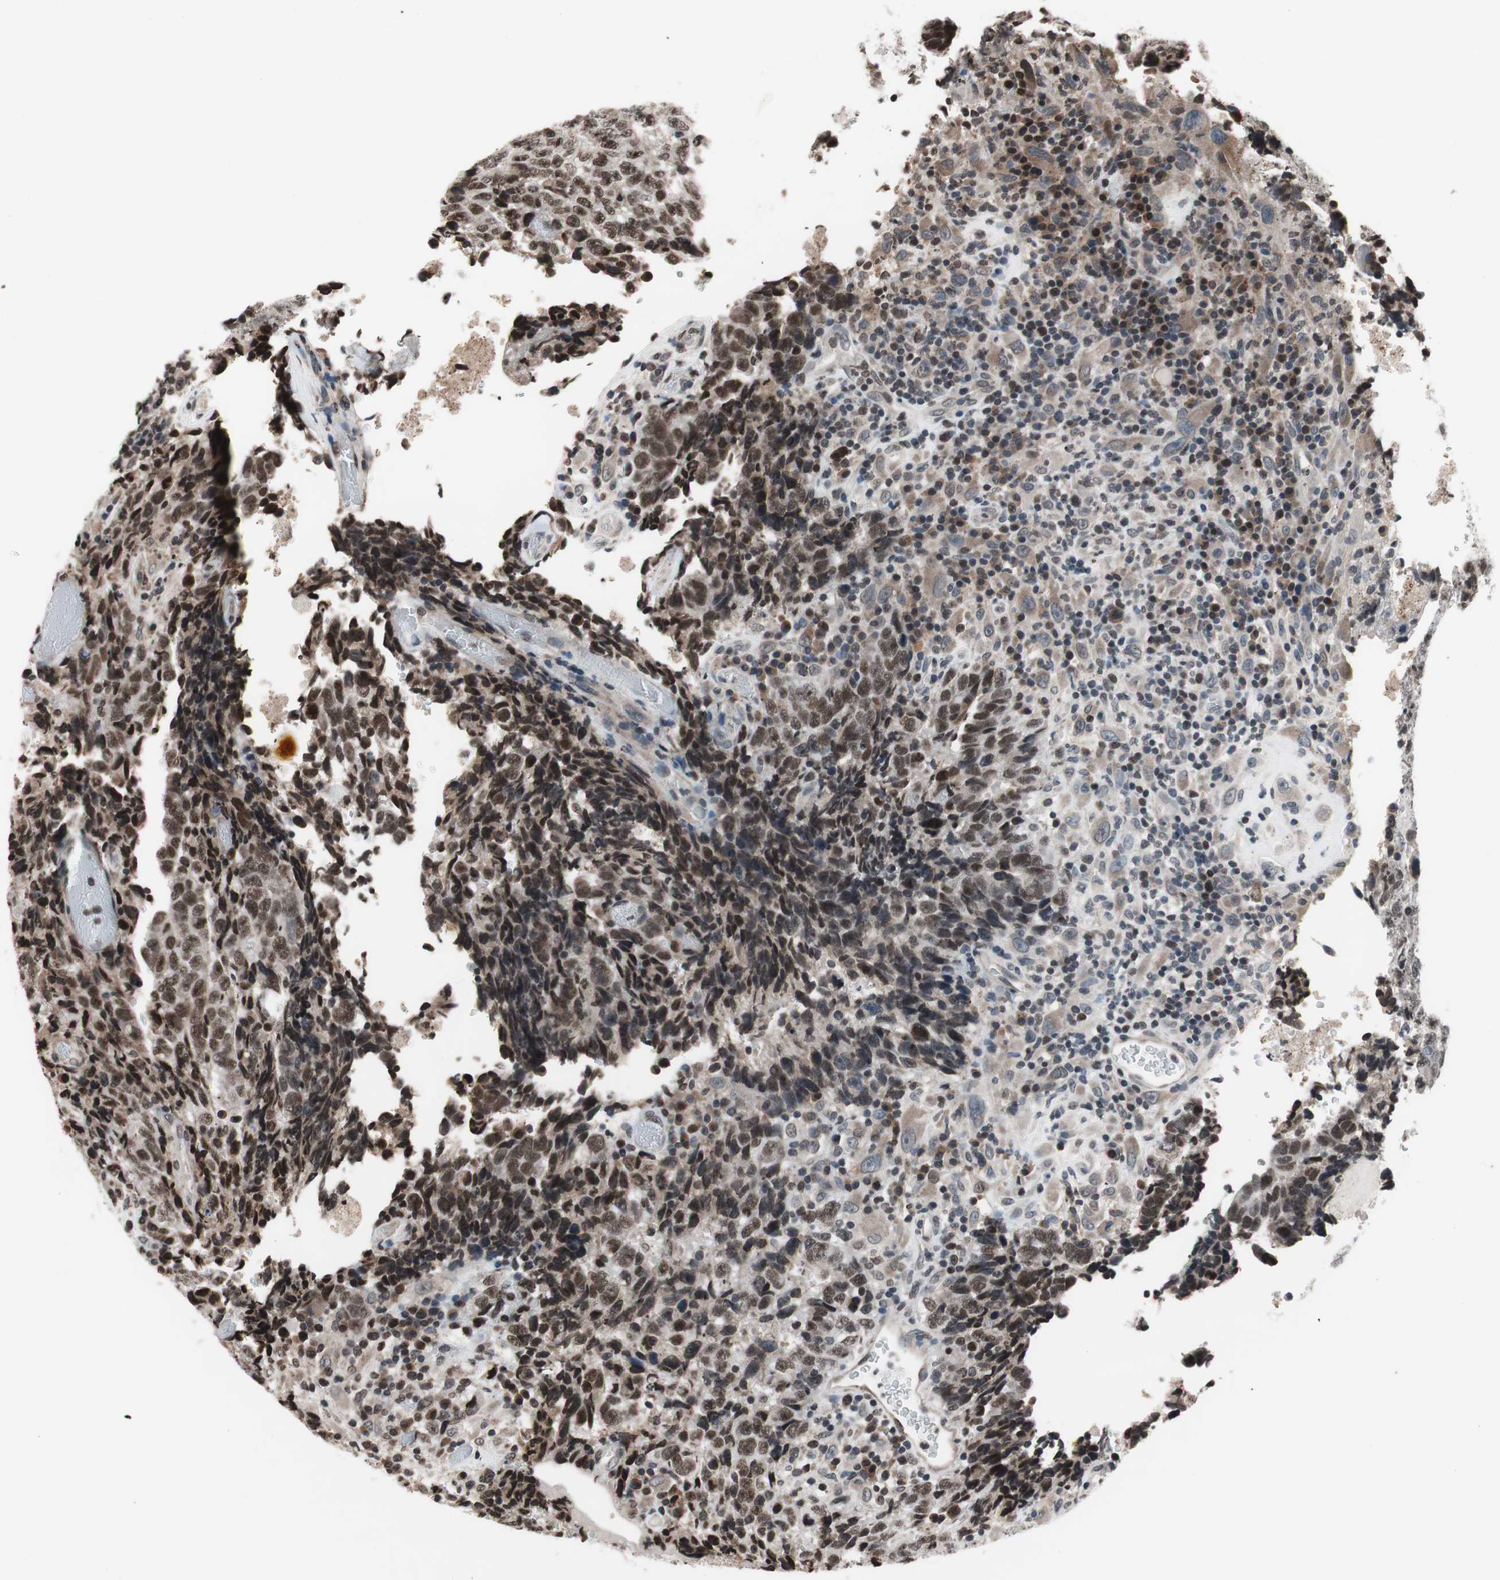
{"staining": {"intensity": "strong", "quantity": "25%-75%", "location": "nuclear"}, "tissue": "testis cancer", "cell_type": "Tumor cells", "image_type": "cancer", "snomed": [{"axis": "morphology", "description": "Necrosis, NOS"}, {"axis": "morphology", "description": "Carcinoma, Embryonal, NOS"}, {"axis": "topography", "description": "Testis"}], "caption": "Immunohistochemistry (DAB (3,3'-diaminobenzidine)) staining of human testis cancer (embryonal carcinoma) shows strong nuclear protein expression in approximately 25%-75% of tumor cells.", "gene": "RFC1", "patient": {"sex": "male", "age": 19}}